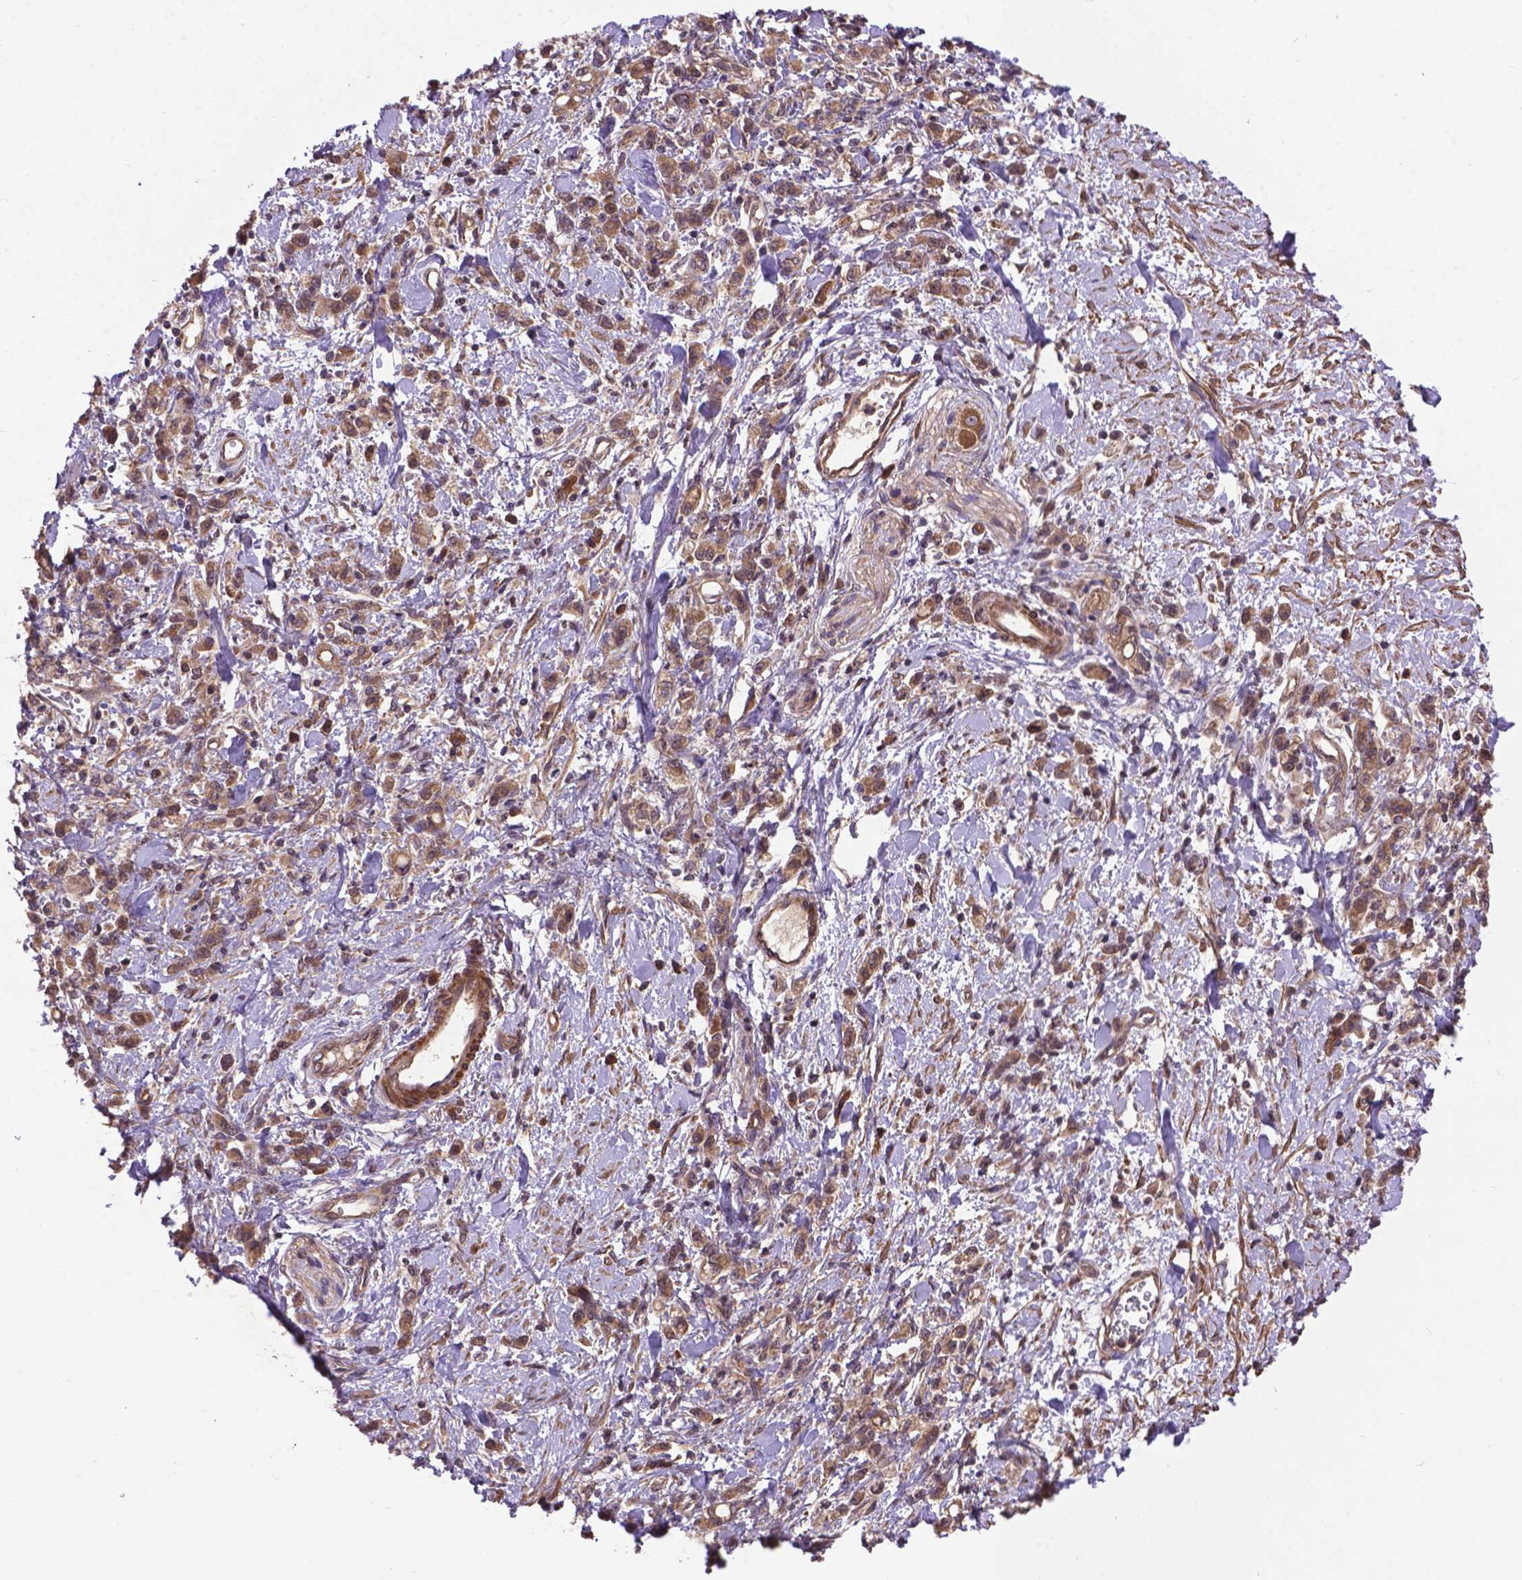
{"staining": {"intensity": "moderate", "quantity": ">75%", "location": "cytoplasmic/membranous"}, "tissue": "stomach cancer", "cell_type": "Tumor cells", "image_type": "cancer", "snomed": [{"axis": "morphology", "description": "Adenocarcinoma, NOS"}, {"axis": "topography", "description": "Stomach"}], "caption": "Protein staining demonstrates moderate cytoplasmic/membranous staining in approximately >75% of tumor cells in stomach cancer (adenocarcinoma).", "gene": "ZNF616", "patient": {"sex": "male", "age": 77}}